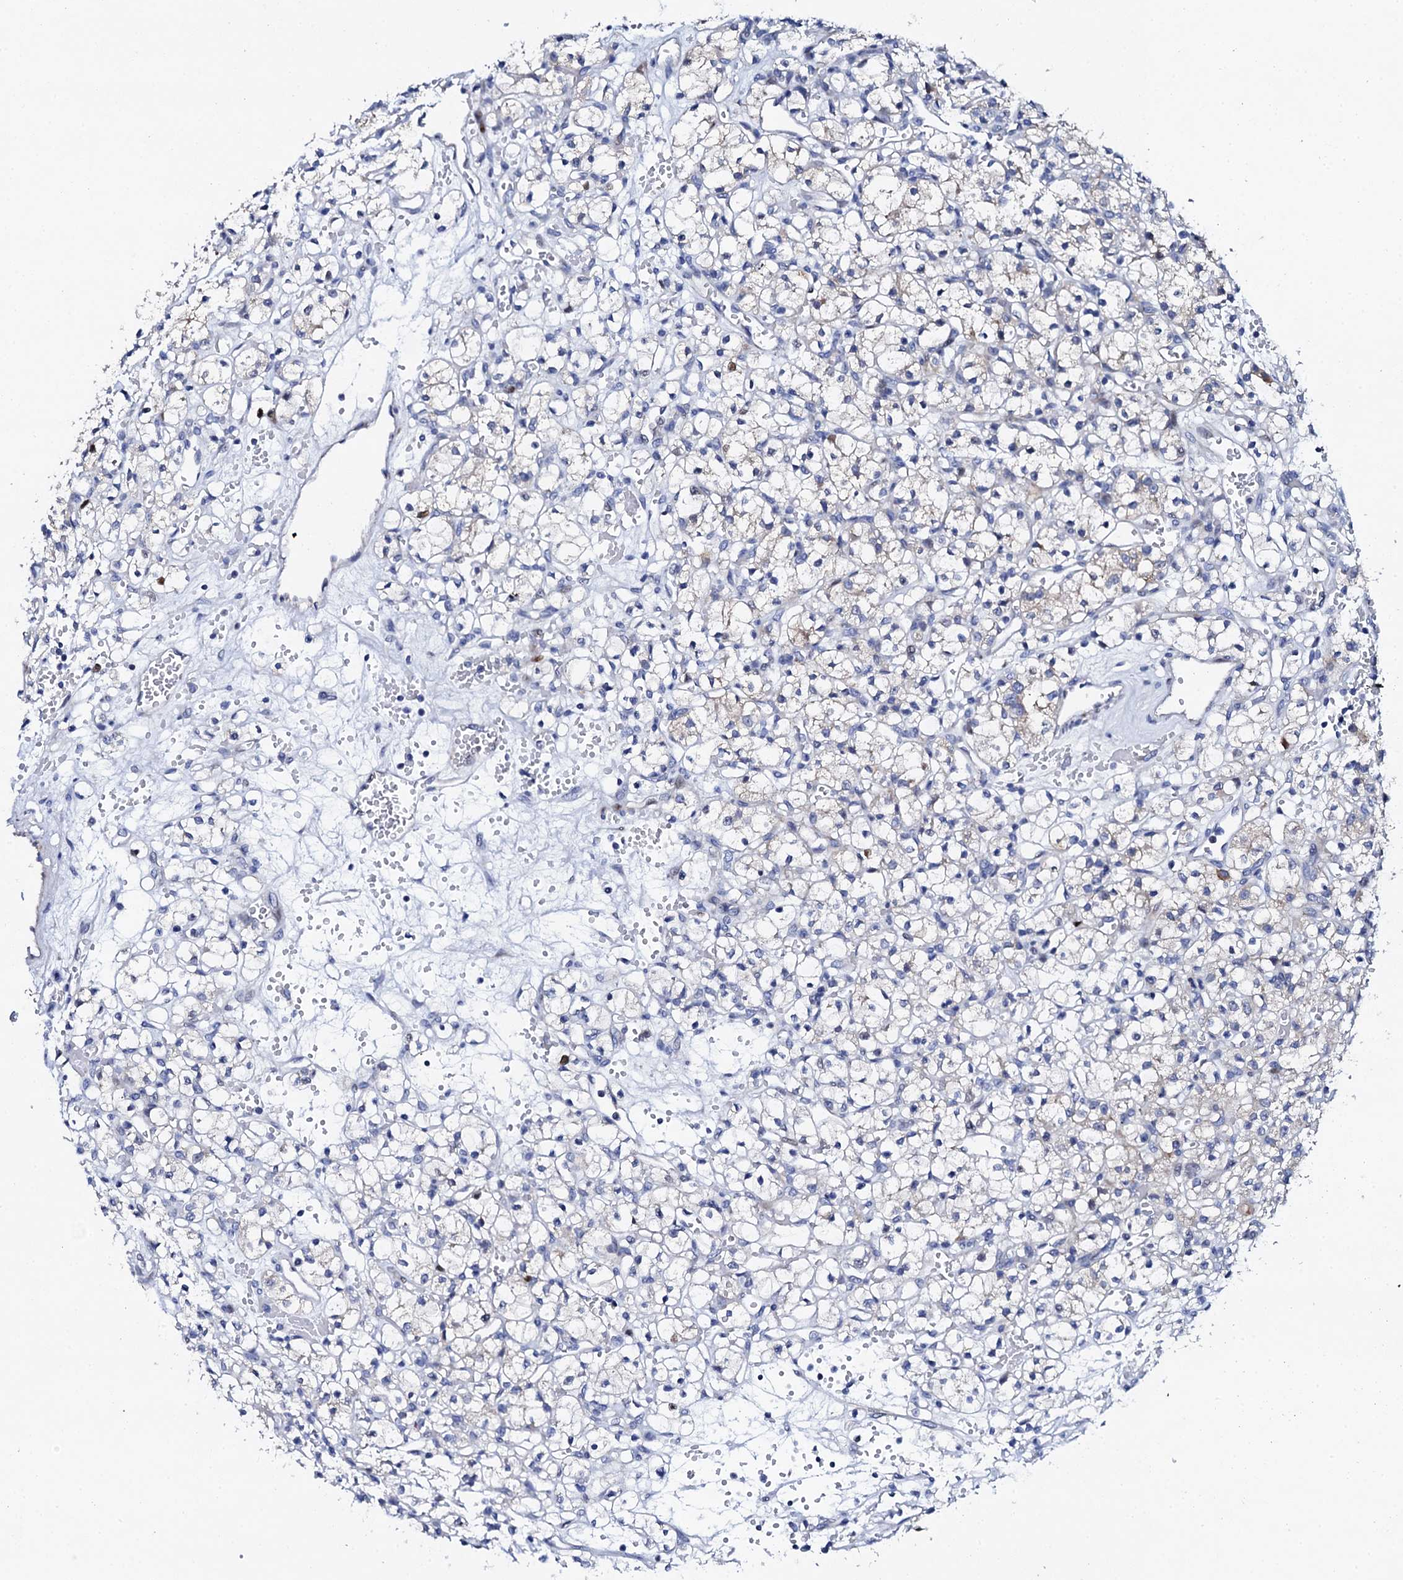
{"staining": {"intensity": "negative", "quantity": "none", "location": "none"}, "tissue": "renal cancer", "cell_type": "Tumor cells", "image_type": "cancer", "snomed": [{"axis": "morphology", "description": "Adenocarcinoma, NOS"}, {"axis": "topography", "description": "Kidney"}], "caption": "Renal cancer stained for a protein using immunohistochemistry (IHC) demonstrates no expression tumor cells.", "gene": "NUDT13", "patient": {"sex": "female", "age": 59}}